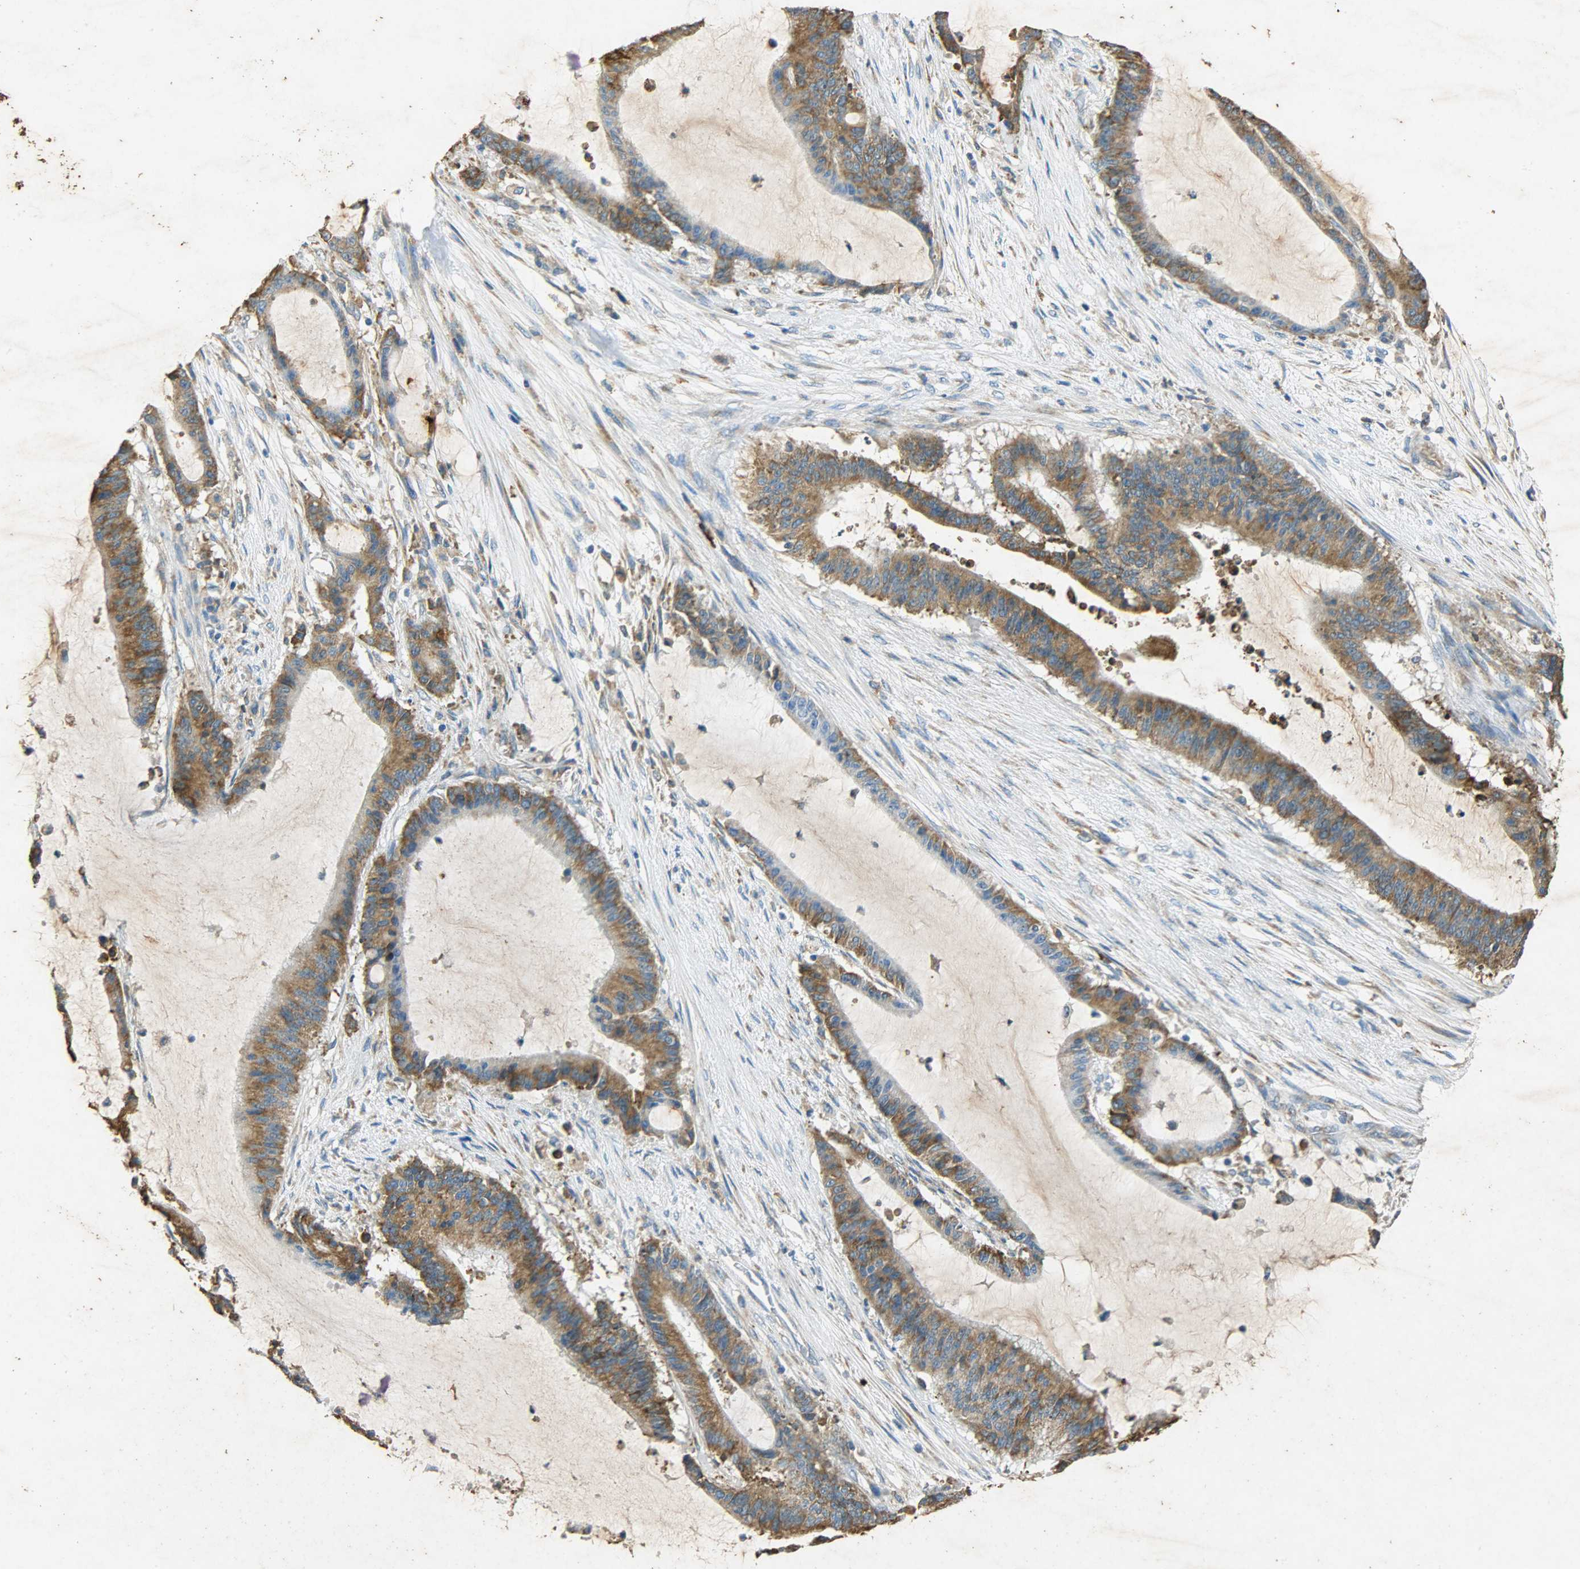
{"staining": {"intensity": "moderate", "quantity": ">75%", "location": "cytoplasmic/membranous"}, "tissue": "liver cancer", "cell_type": "Tumor cells", "image_type": "cancer", "snomed": [{"axis": "morphology", "description": "Cholangiocarcinoma"}, {"axis": "topography", "description": "Liver"}], "caption": "A photomicrograph of human liver cancer stained for a protein displays moderate cytoplasmic/membranous brown staining in tumor cells.", "gene": "HSPA5", "patient": {"sex": "female", "age": 73}}